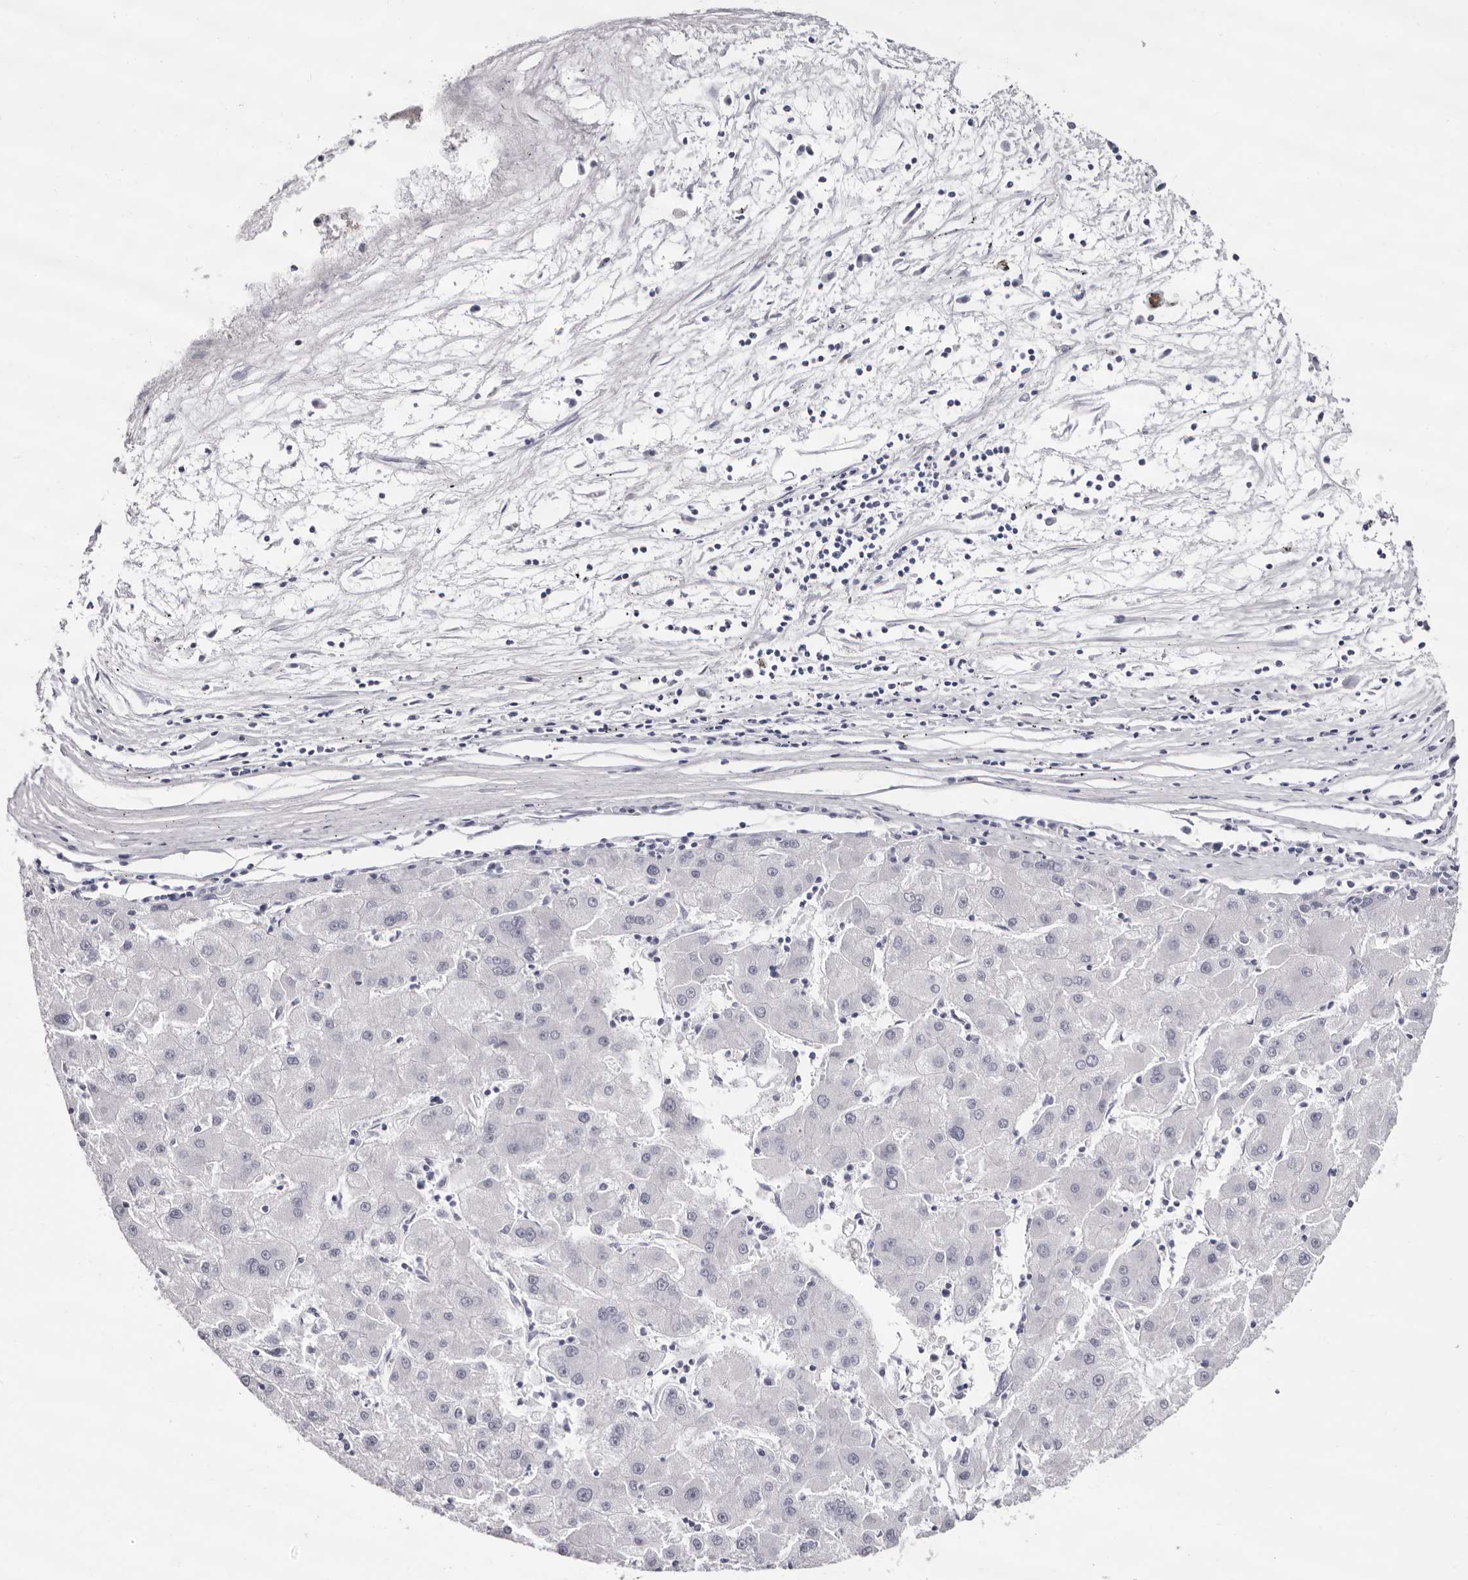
{"staining": {"intensity": "negative", "quantity": "none", "location": "none"}, "tissue": "liver cancer", "cell_type": "Tumor cells", "image_type": "cancer", "snomed": [{"axis": "morphology", "description": "Carcinoma, Hepatocellular, NOS"}, {"axis": "topography", "description": "Liver"}], "caption": "Immunohistochemistry photomicrograph of human liver hepatocellular carcinoma stained for a protein (brown), which demonstrates no staining in tumor cells.", "gene": "LPO", "patient": {"sex": "male", "age": 72}}